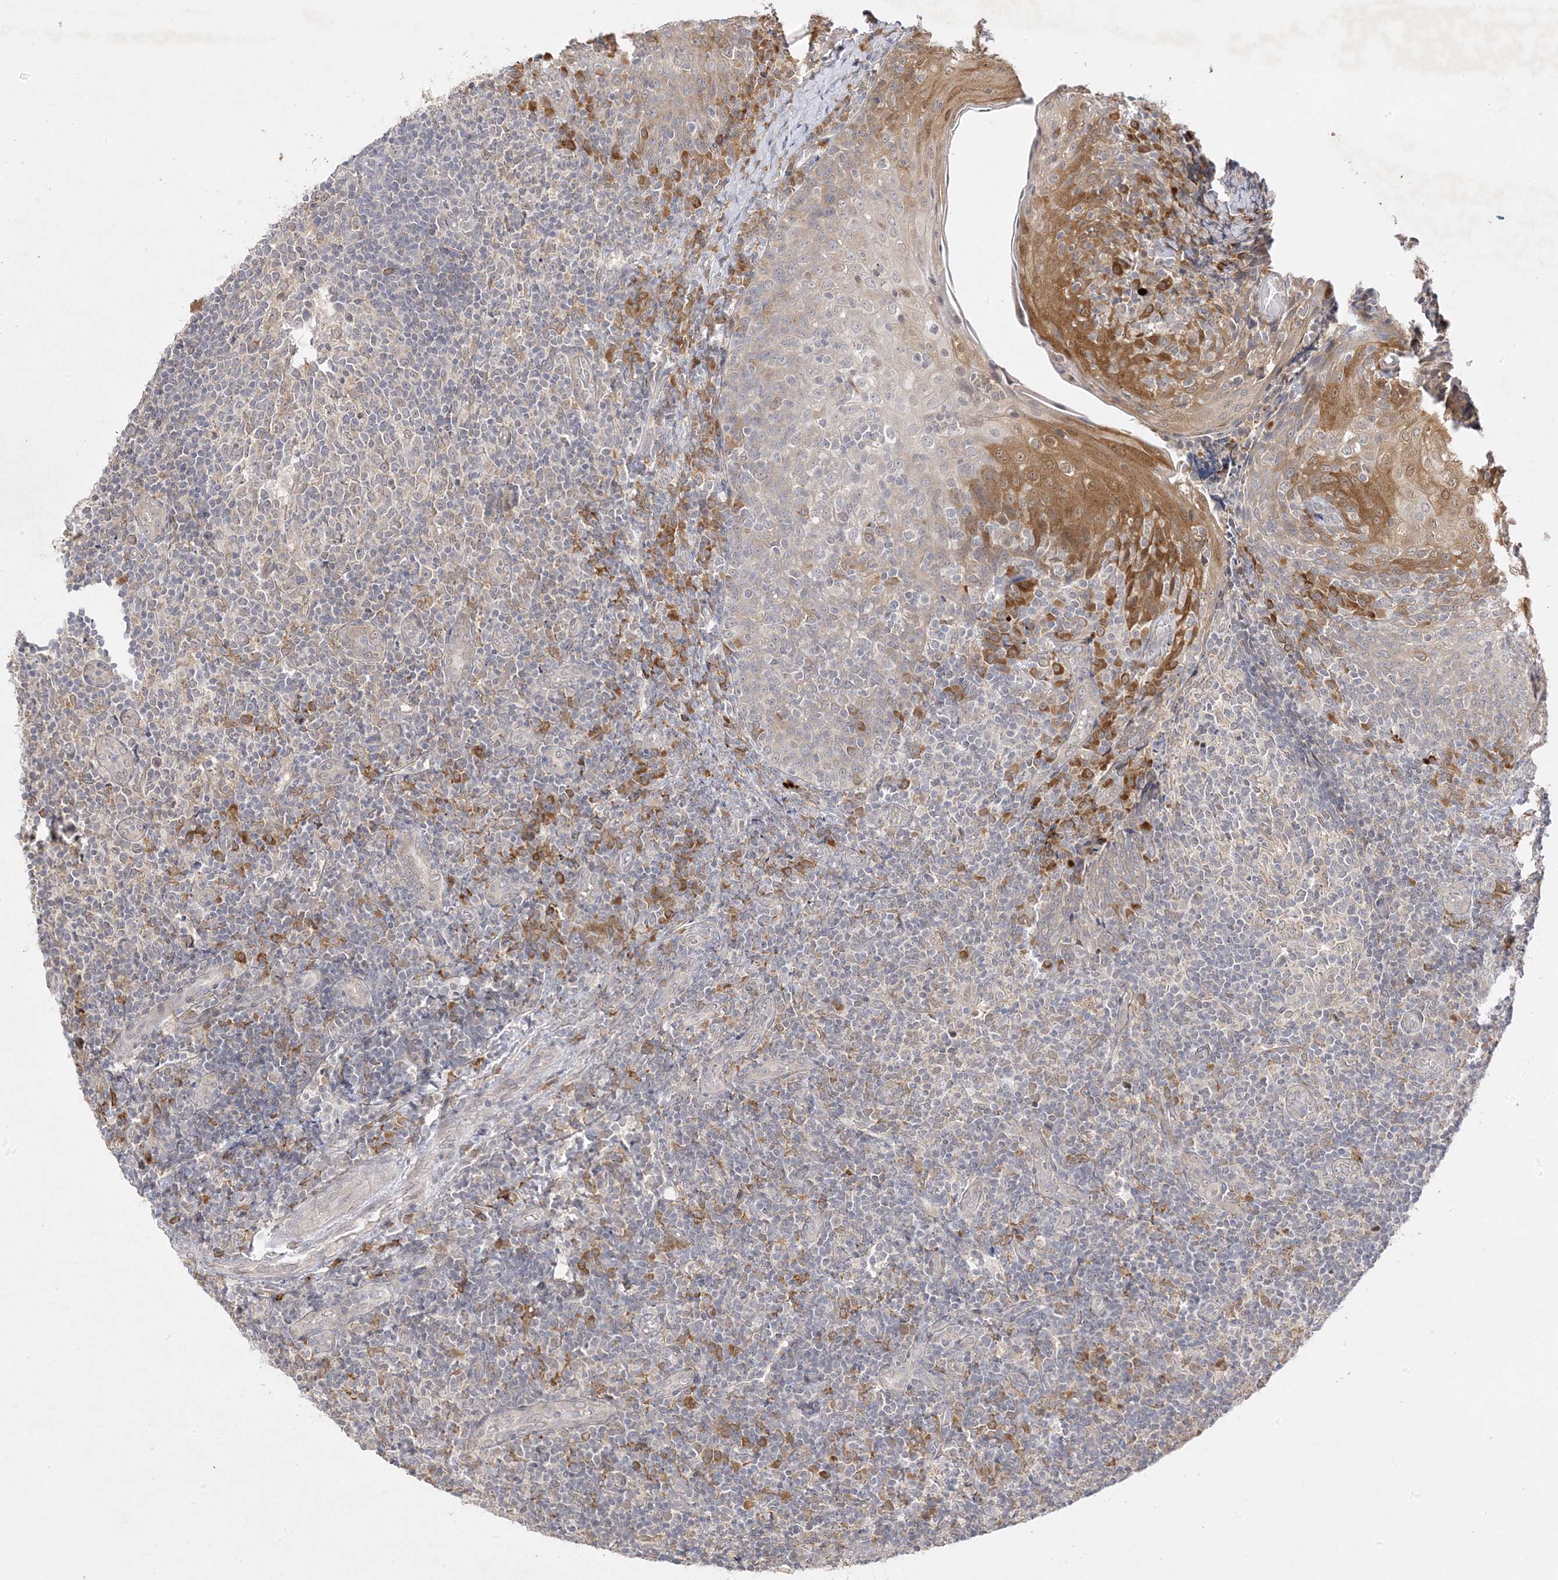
{"staining": {"intensity": "negative", "quantity": "none", "location": "none"}, "tissue": "tonsil", "cell_type": "Germinal center cells", "image_type": "normal", "snomed": [{"axis": "morphology", "description": "Normal tissue, NOS"}, {"axis": "topography", "description": "Tonsil"}], "caption": "There is no significant positivity in germinal center cells of tonsil. The staining was performed using DAB (3,3'-diaminobenzidine) to visualize the protein expression in brown, while the nuclei were stained in blue with hematoxylin (Magnification: 20x).", "gene": "C2CD2", "patient": {"sex": "female", "age": 19}}